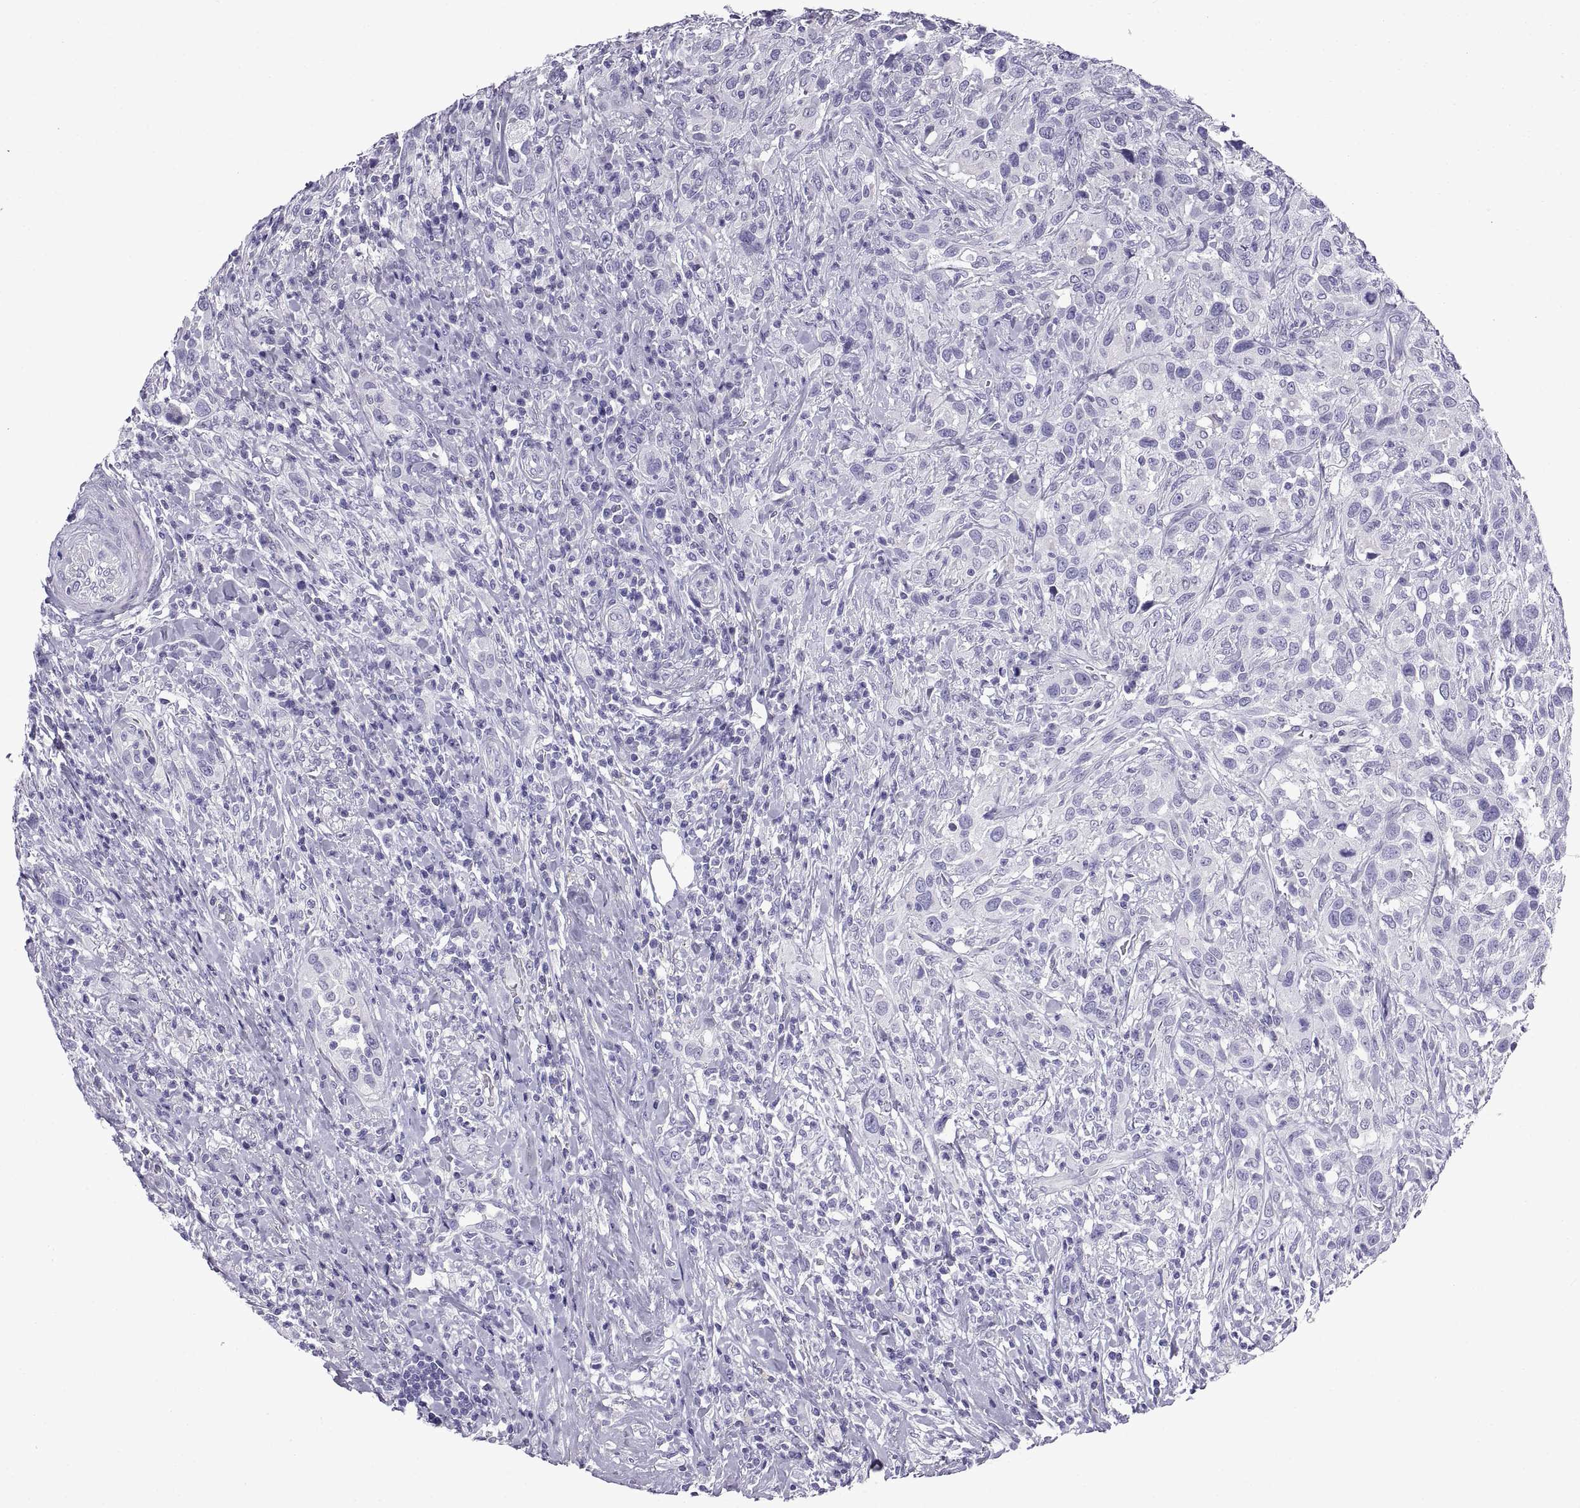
{"staining": {"intensity": "negative", "quantity": "none", "location": "none"}, "tissue": "urothelial cancer", "cell_type": "Tumor cells", "image_type": "cancer", "snomed": [{"axis": "morphology", "description": "Urothelial carcinoma, NOS"}, {"axis": "morphology", "description": "Urothelial carcinoma, High grade"}, {"axis": "topography", "description": "Urinary bladder"}], "caption": "The immunohistochemistry photomicrograph has no significant expression in tumor cells of urothelial carcinoma (high-grade) tissue.", "gene": "SPDYE1", "patient": {"sex": "female", "age": 64}}